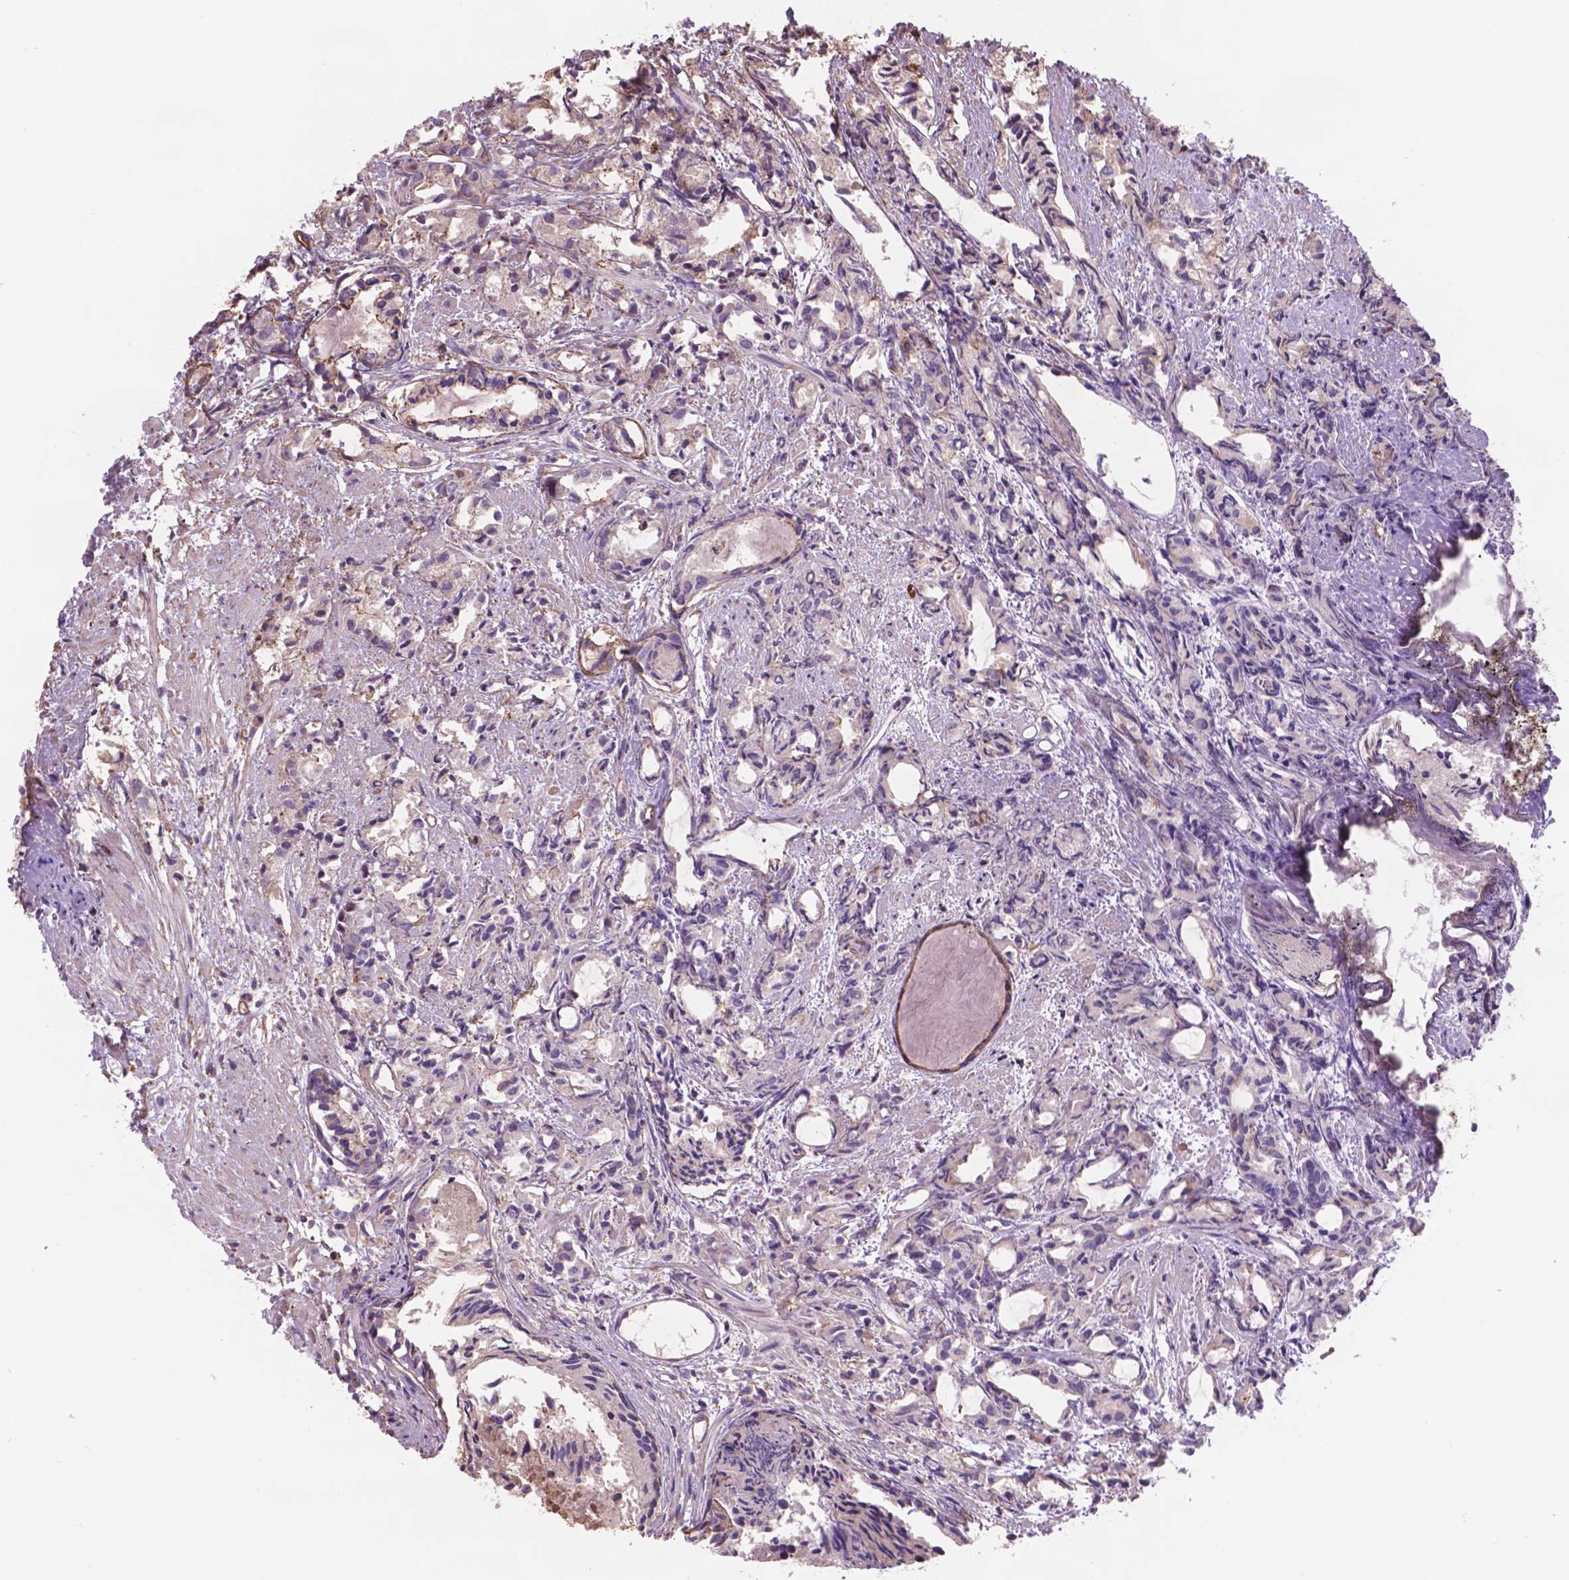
{"staining": {"intensity": "negative", "quantity": "none", "location": "none"}, "tissue": "prostate cancer", "cell_type": "Tumor cells", "image_type": "cancer", "snomed": [{"axis": "morphology", "description": "Adenocarcinoma, High grade"}, {"axis": "topography", "description": "Prostate"}], "caption": "IHC of adenocarcinoma (high-grade) (prostate) exhibits no staining in tumor cells.", "gene": "NIPA2", "patient": {"sex": "male", "age": 79}}